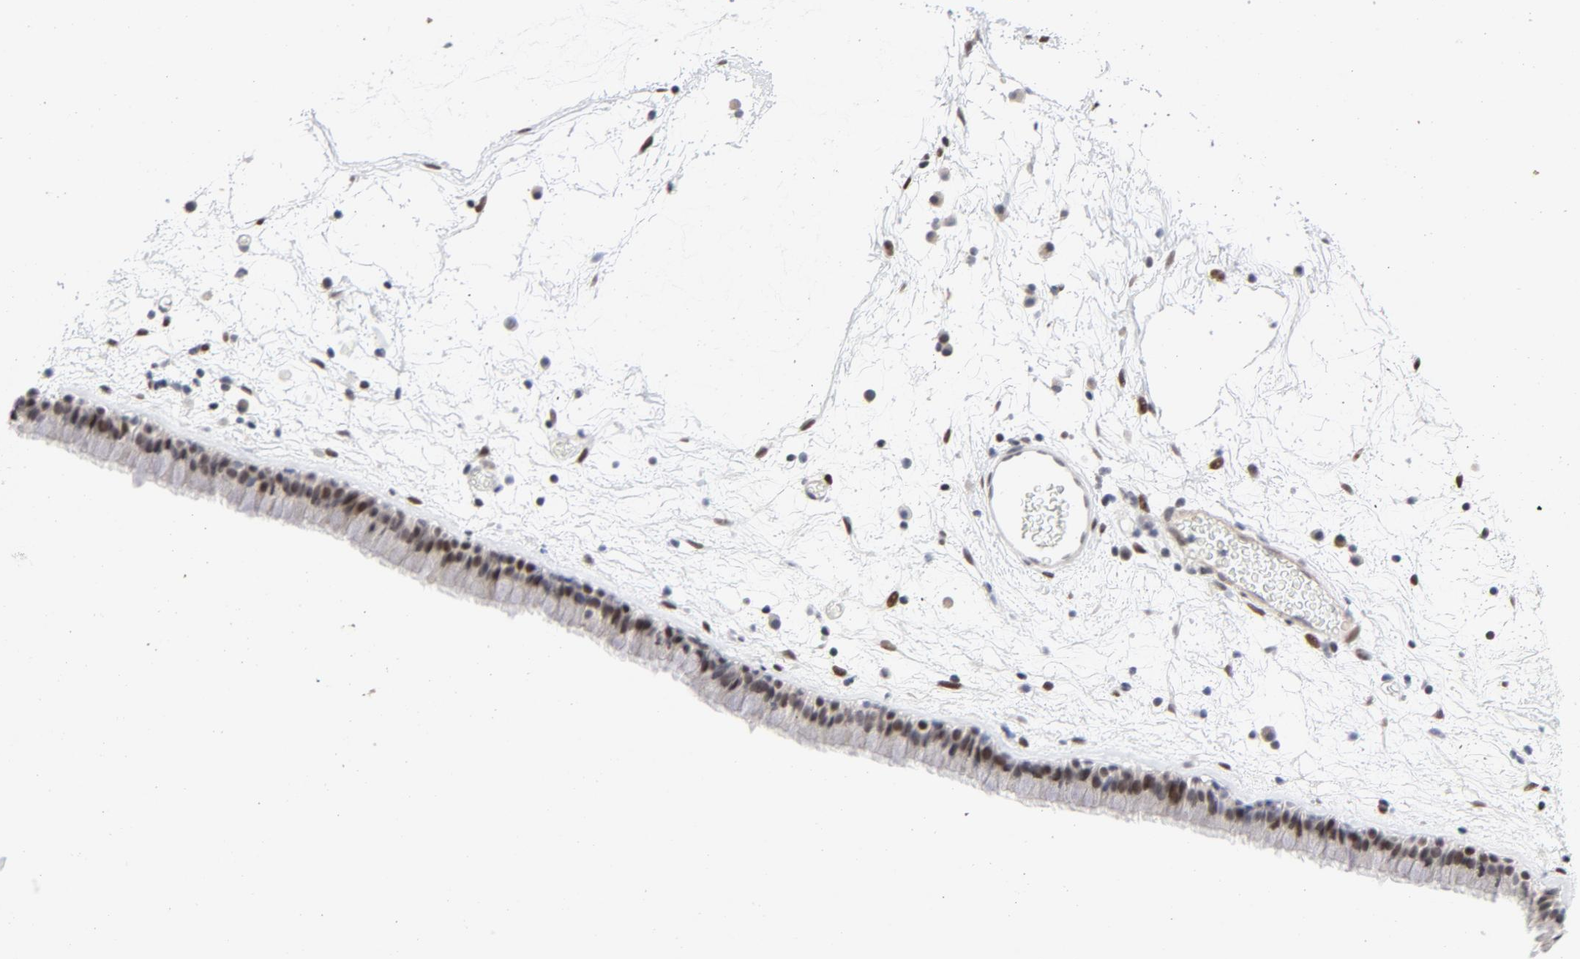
{"staining": {"intensity": "moderate", "quantity": "25%-75%", "location": "nuclear"}, "tissue": "nasopharynx", "cell_type": "Respiratory epithelial cells", "image_type": "normal", "snomed": [{"axis": "morphology", "description": "Normal tissue, NOS"}, {"axis": "morphology", "description": "Inflammation, NOS"}, {"axis": "topography", "description": "Nasopharynx"}], "caption": "Immunohistochemical staining of normal nasopharynx reveals moderate nuclear protein staining in approximately 25%-75% of respiratory epithelial cells. (DAB IHC with brightfield microscopy, high magnification).", "gene": "NFIC", "patient": {"sex": "male", "age": 48}}